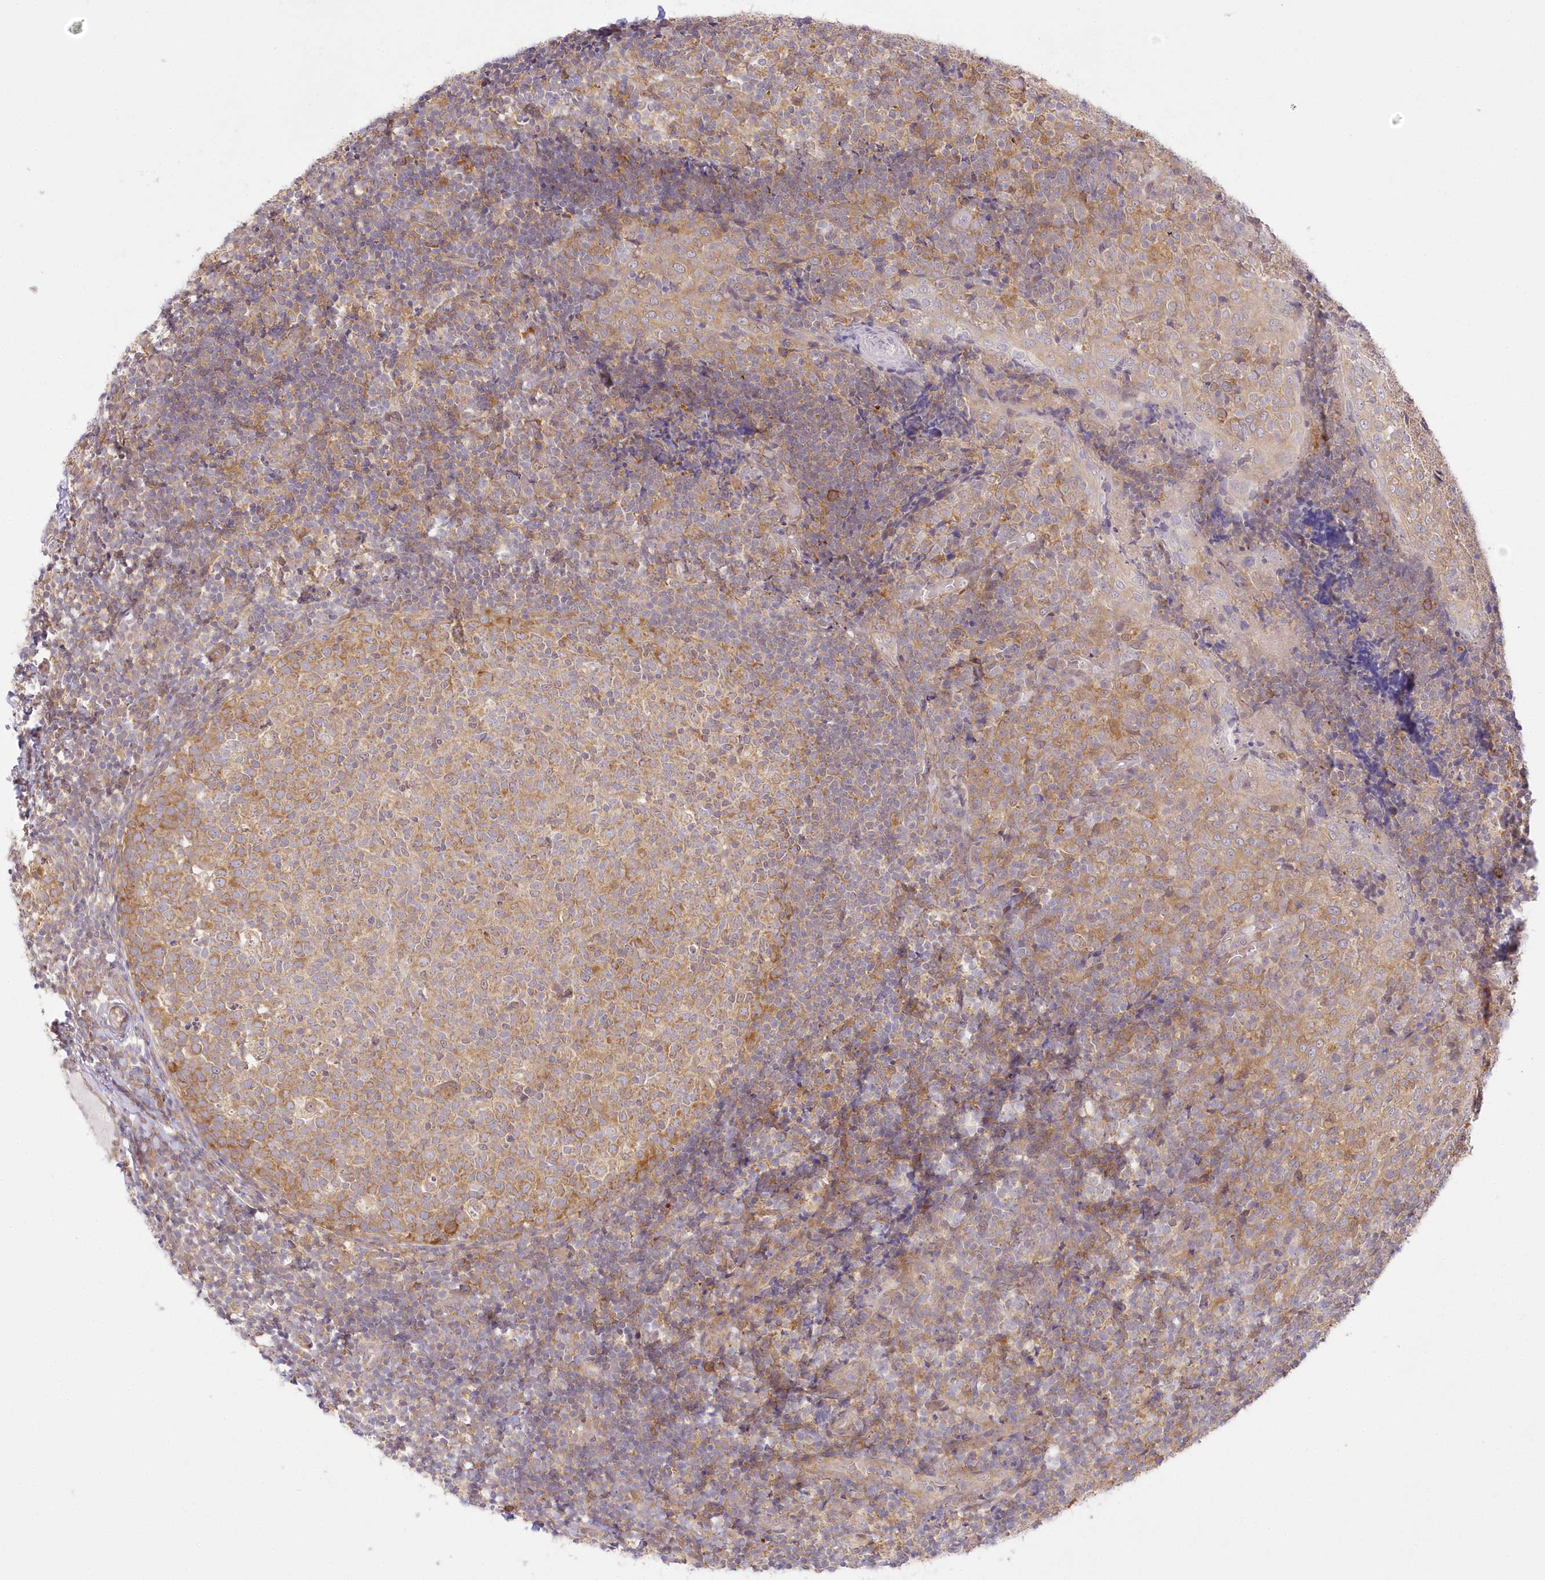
{"staining": {"intensity": "moderate", "quantity": "25%-75%", "location": "cytoplasmic/membranous"}, "tissue": "tonsil", "cell_type": "Germinal center cells", "image_type": "normal", "snomed": [{"axis": "morphology", "description": "Normal tissue, NOS"}, {"axis": "topography", "description": "Tonsil"}], "caption": "Unremarkable tonsil exhibits moderate cytoplasmic/membranous positivity in approximately 25%-75% of germinal center cells, visualized by immunohistochemistry. Immunohistochemistry stains the protein in brown and the nuclei are stained blue.", "gene": "RNPEP", "patient": {"sex": "female", "age": 19}}